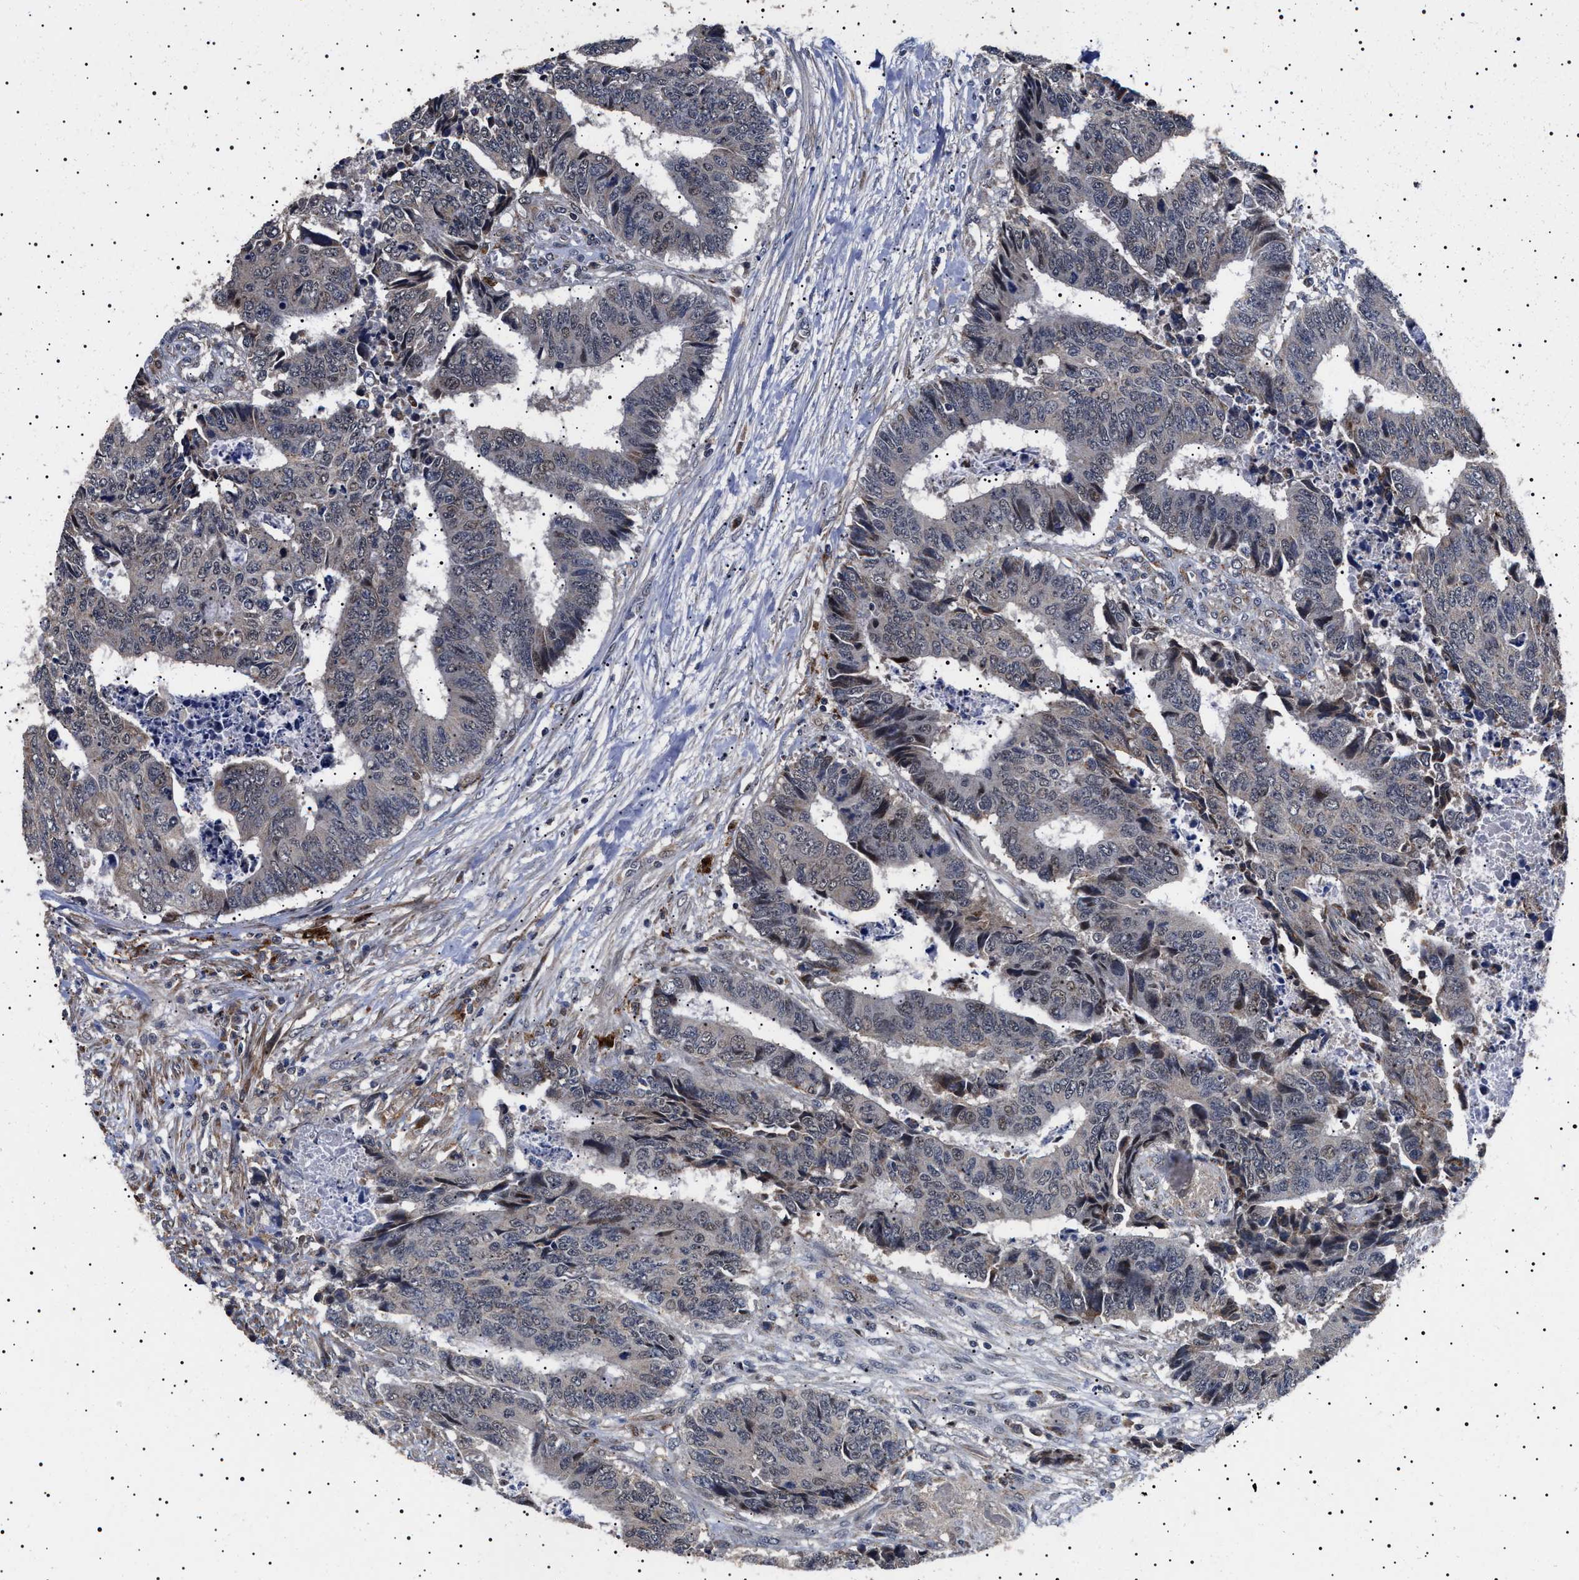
{"staining": {"intensity": "weak", "quantity": "<25%", "location": "cytoplasmic/membranous"}, "tissue": "colorectal cancer", "cell_type": "Tumor cells", "image_type": "cancer", "snomed": [{"axis": "morphology", "description": "Adenocarcinoma, NOS"}, {"axis": "topography", "description": "Rectum"}], "caption": "A high-resolution image shows IHC staining of colorectal cancer (adenocarcinoma), which shows no significant expression in tumor cells. Nuclei are stained in blue.", "gene": "RAB34", "patient": {"sex": "male", "age": 84}}